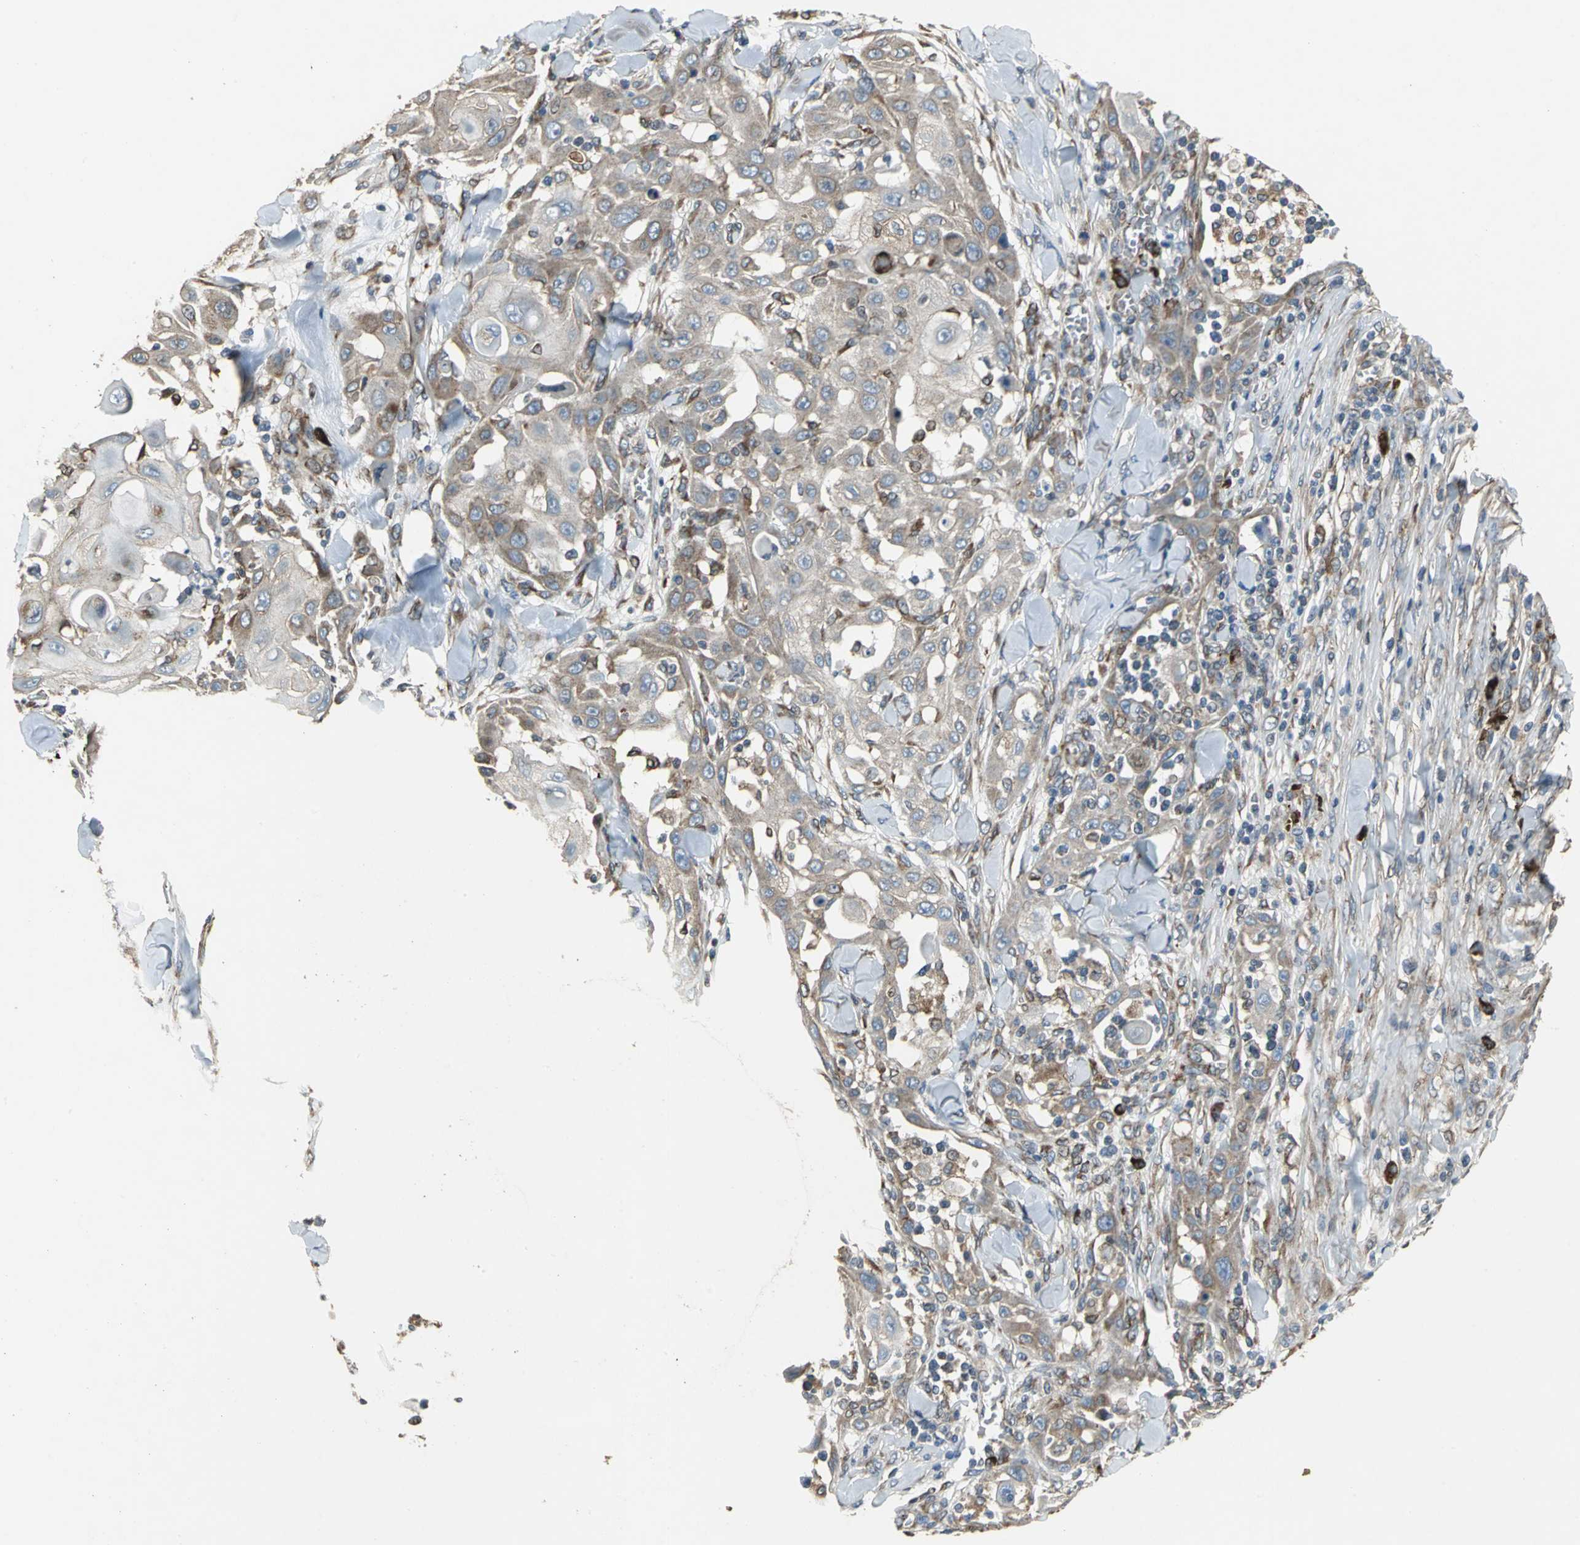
{"staining": {"intensity": "weak", "quantity": "25%-75%", "location": "cytoplasmic/membranous"}, "tissue": "skin cancer", "cell_type": "Tumor cells", "image_type": "cancer", "snomed": [{"axis": "morphology", "description": "Squamous cell carcinoma, NOS"}, {"axis": "topography", "description": "Skin"}], "caption": "The immunohistochemical stain labels weak cytoplasmic/membranous expression in tumor cells of skin cancer tissue. The protein of interest is shown in brown color, while the nuclei are stained blue.", "gene": "SYVN1", "patient": {"sex": "male", "age": 24}}